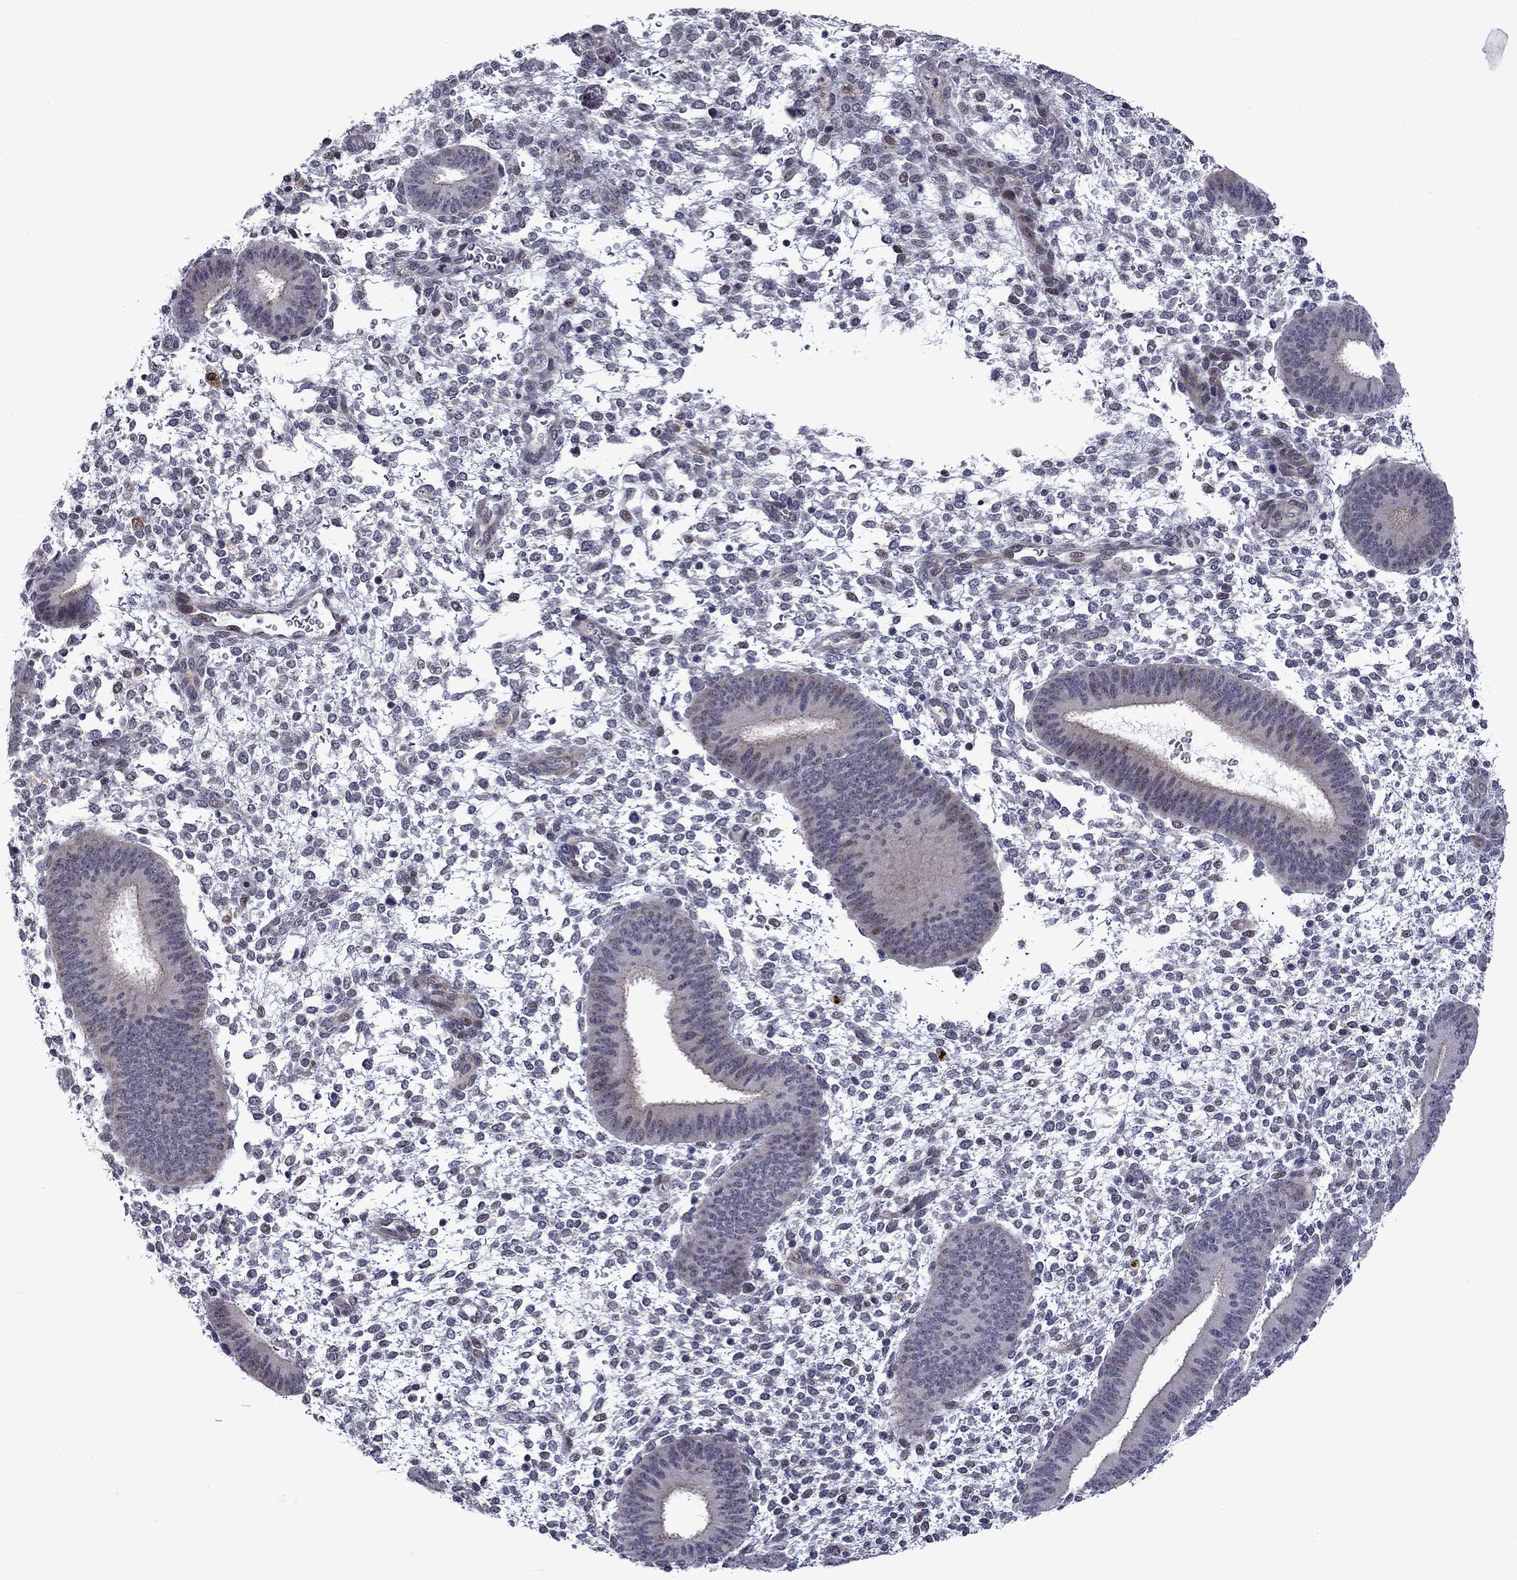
{"staining": {"intensity": "negative", "quantity": "none", "location": "none"}, "tissue": "endometrium", "cell_type": "Cells in endometrial stroma", "image_type": "normal", "snomed": [{"axis": "morphology", "description": "Normal tissue, NOS"}, {"axis": "topography", "description": "Endometrium"}], "caption": "Immunohistochemistry (IHC) micrograph of unremarkable endometrium: endometrium stained with DAB (3,3'-diaminobenzidine) shows no significant protein expression in cells in endometrial stroma.", "gene": "B3GAT1", "patient": {"sex": "female", "age": 39}}